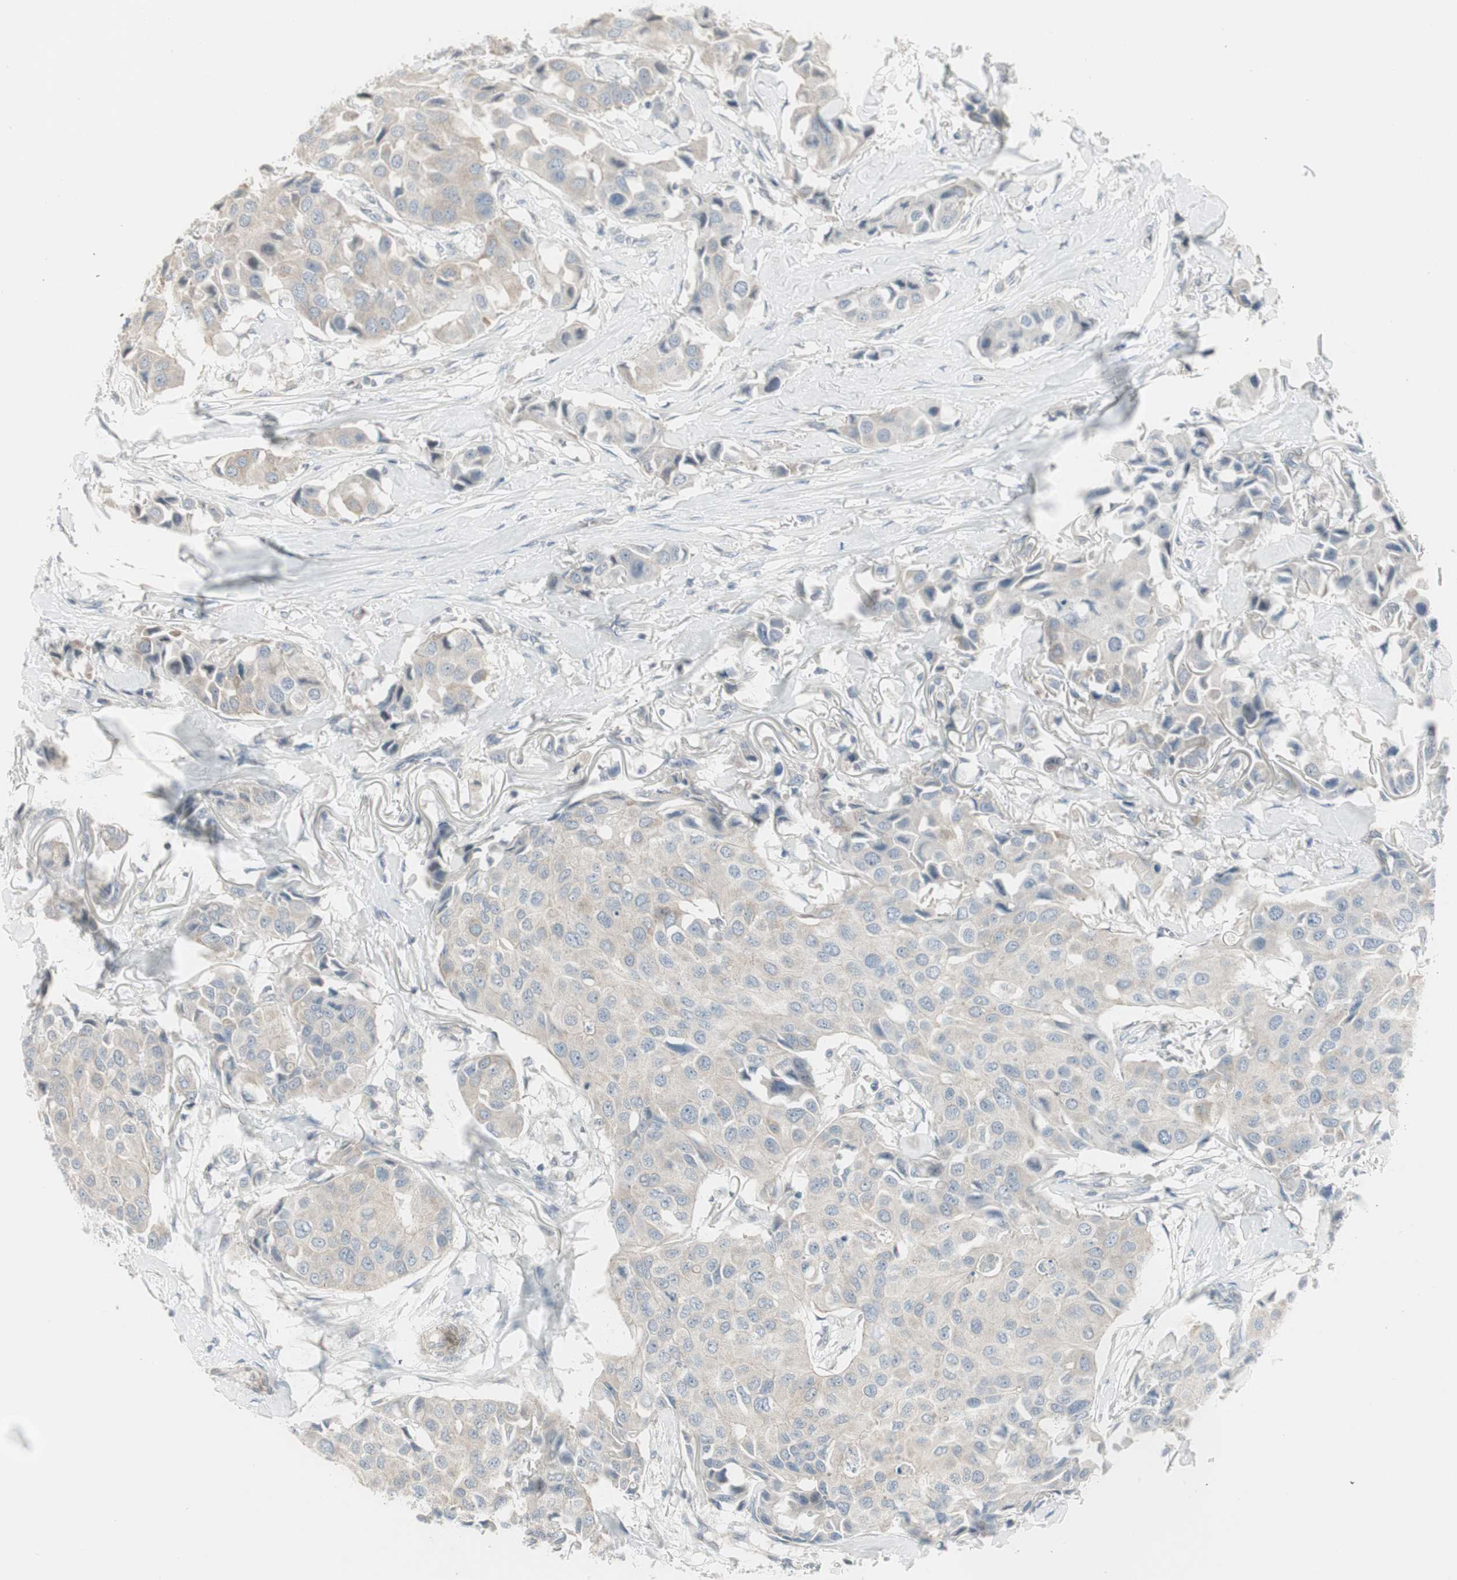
{"staining": {"intensity": "weak", "quantity": "<25%", "location": "cytoplasmic/membranous"}, "tissue": "breast cancer", "cell_type": "Tumor cells", "image_type": "cancer", "snomed": [{"axis": "morphology", "description": "Duct carcinoma"}, {"axis": "topography", "description": "Breast"}], "caption": "Immunohistochemistry (IHC) of infiltrating ductal carcinoma (breast) shows no staining in tumor cells. (DAB (3,3'-diaminobenzidine) immunohistochemistry with hematoxylin counter stain).", "gene": "DMPK", "patient": {"sex": "female", "age": 80}}